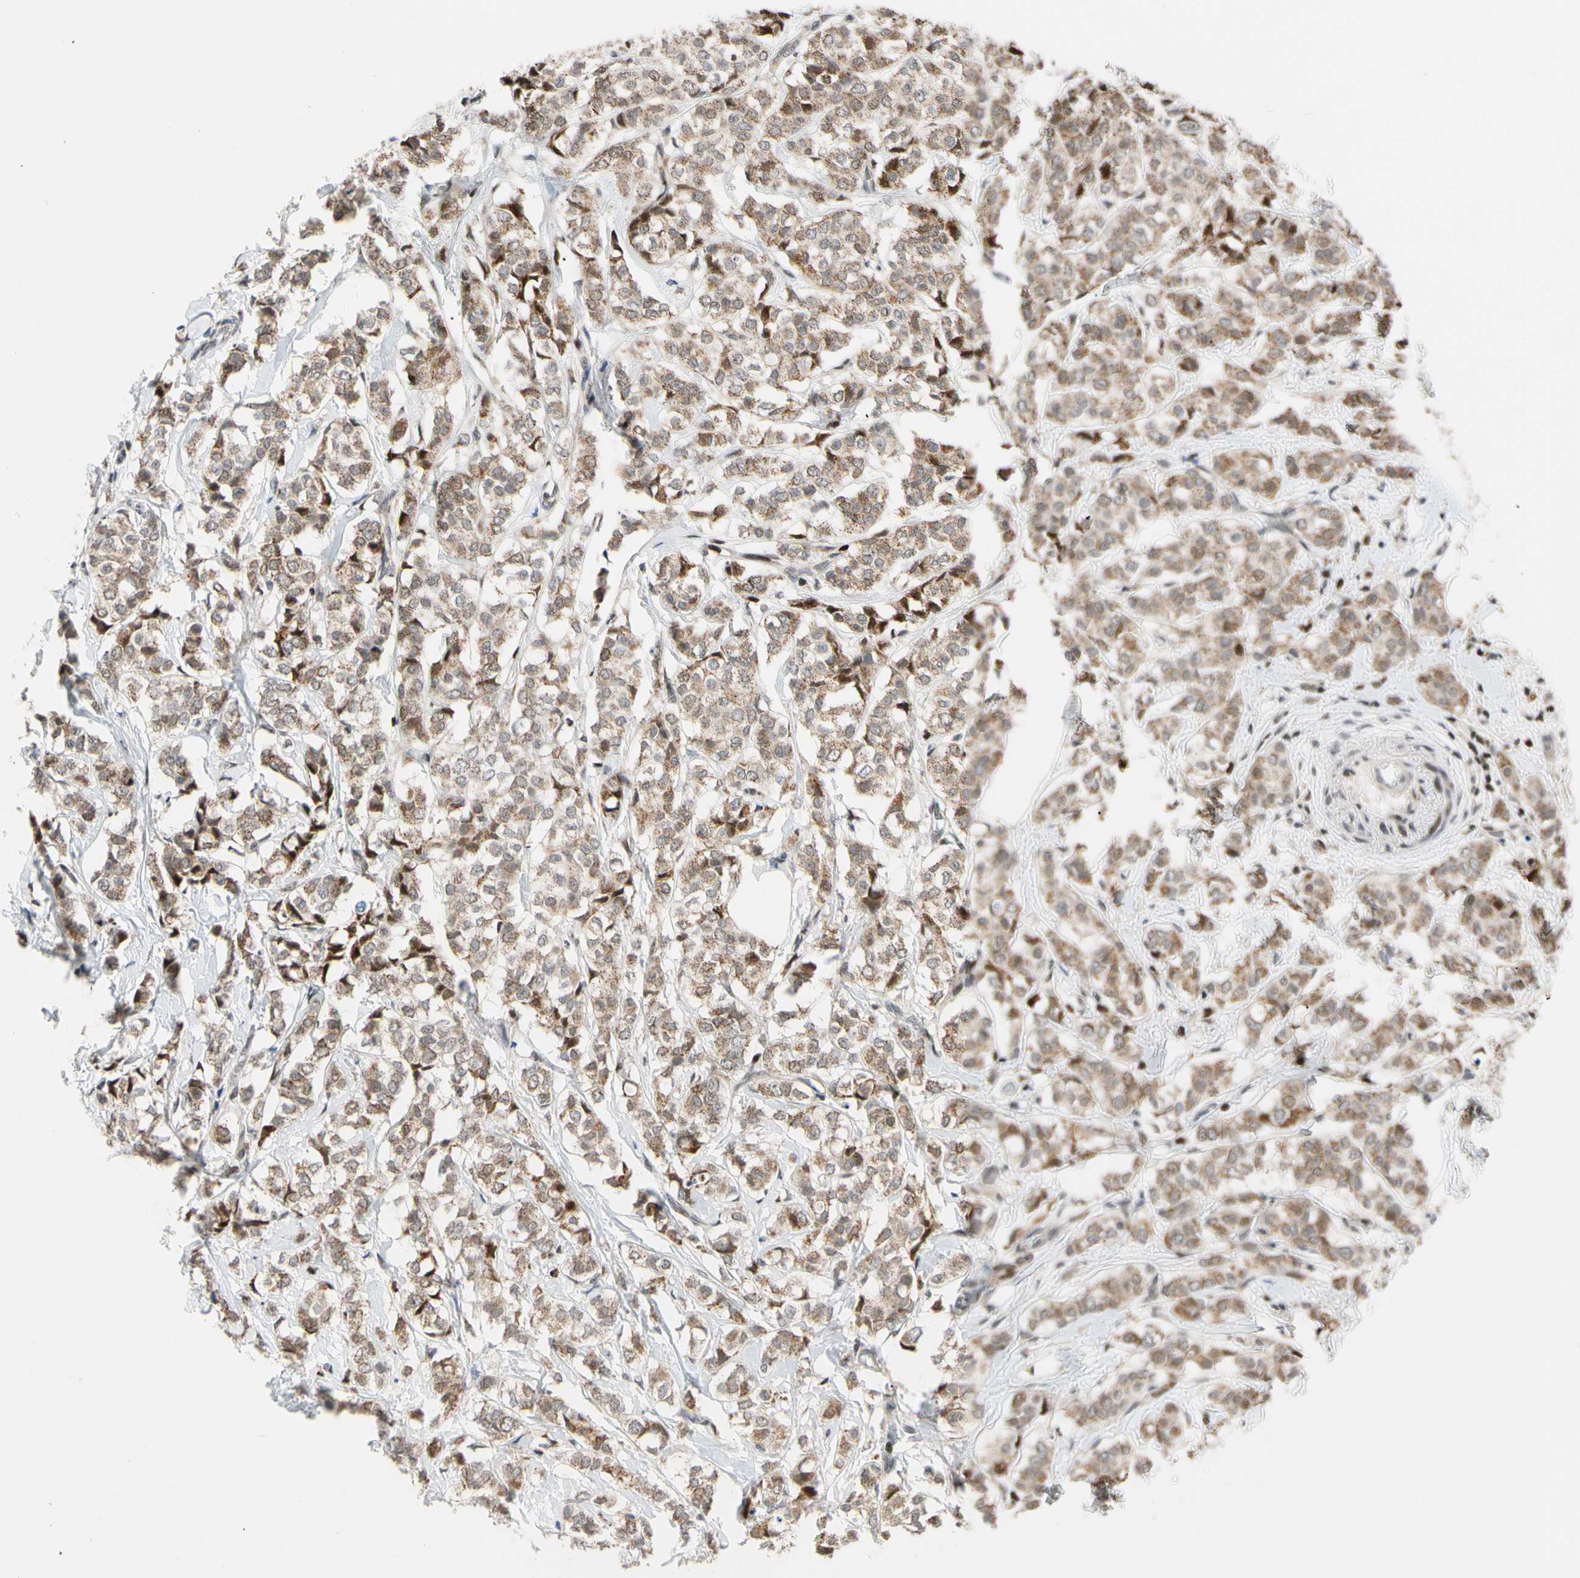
{"staining": {"intensity": "moderate", "quantity": ">75%", "location": "cytoplasmic/membranous"}, "tissue": "breast cancer", "cell_type": "Tumor cells", "image_type": "cancer", "snomed": [{"axis": "morphology", "description": "Lobular carcinoma"}, {"axis": "topography", "description": "Breast"}], "caption": "Immunohistochemistry (IHC) (DAB) staining of human breast cancer (lobular carcinoma) demonstrates moderate cytoplasmic/membranous protein staining in about >75% of tumor cells.", "gene": "E2F1", "patient": {"sex": "female", "age": 60}}